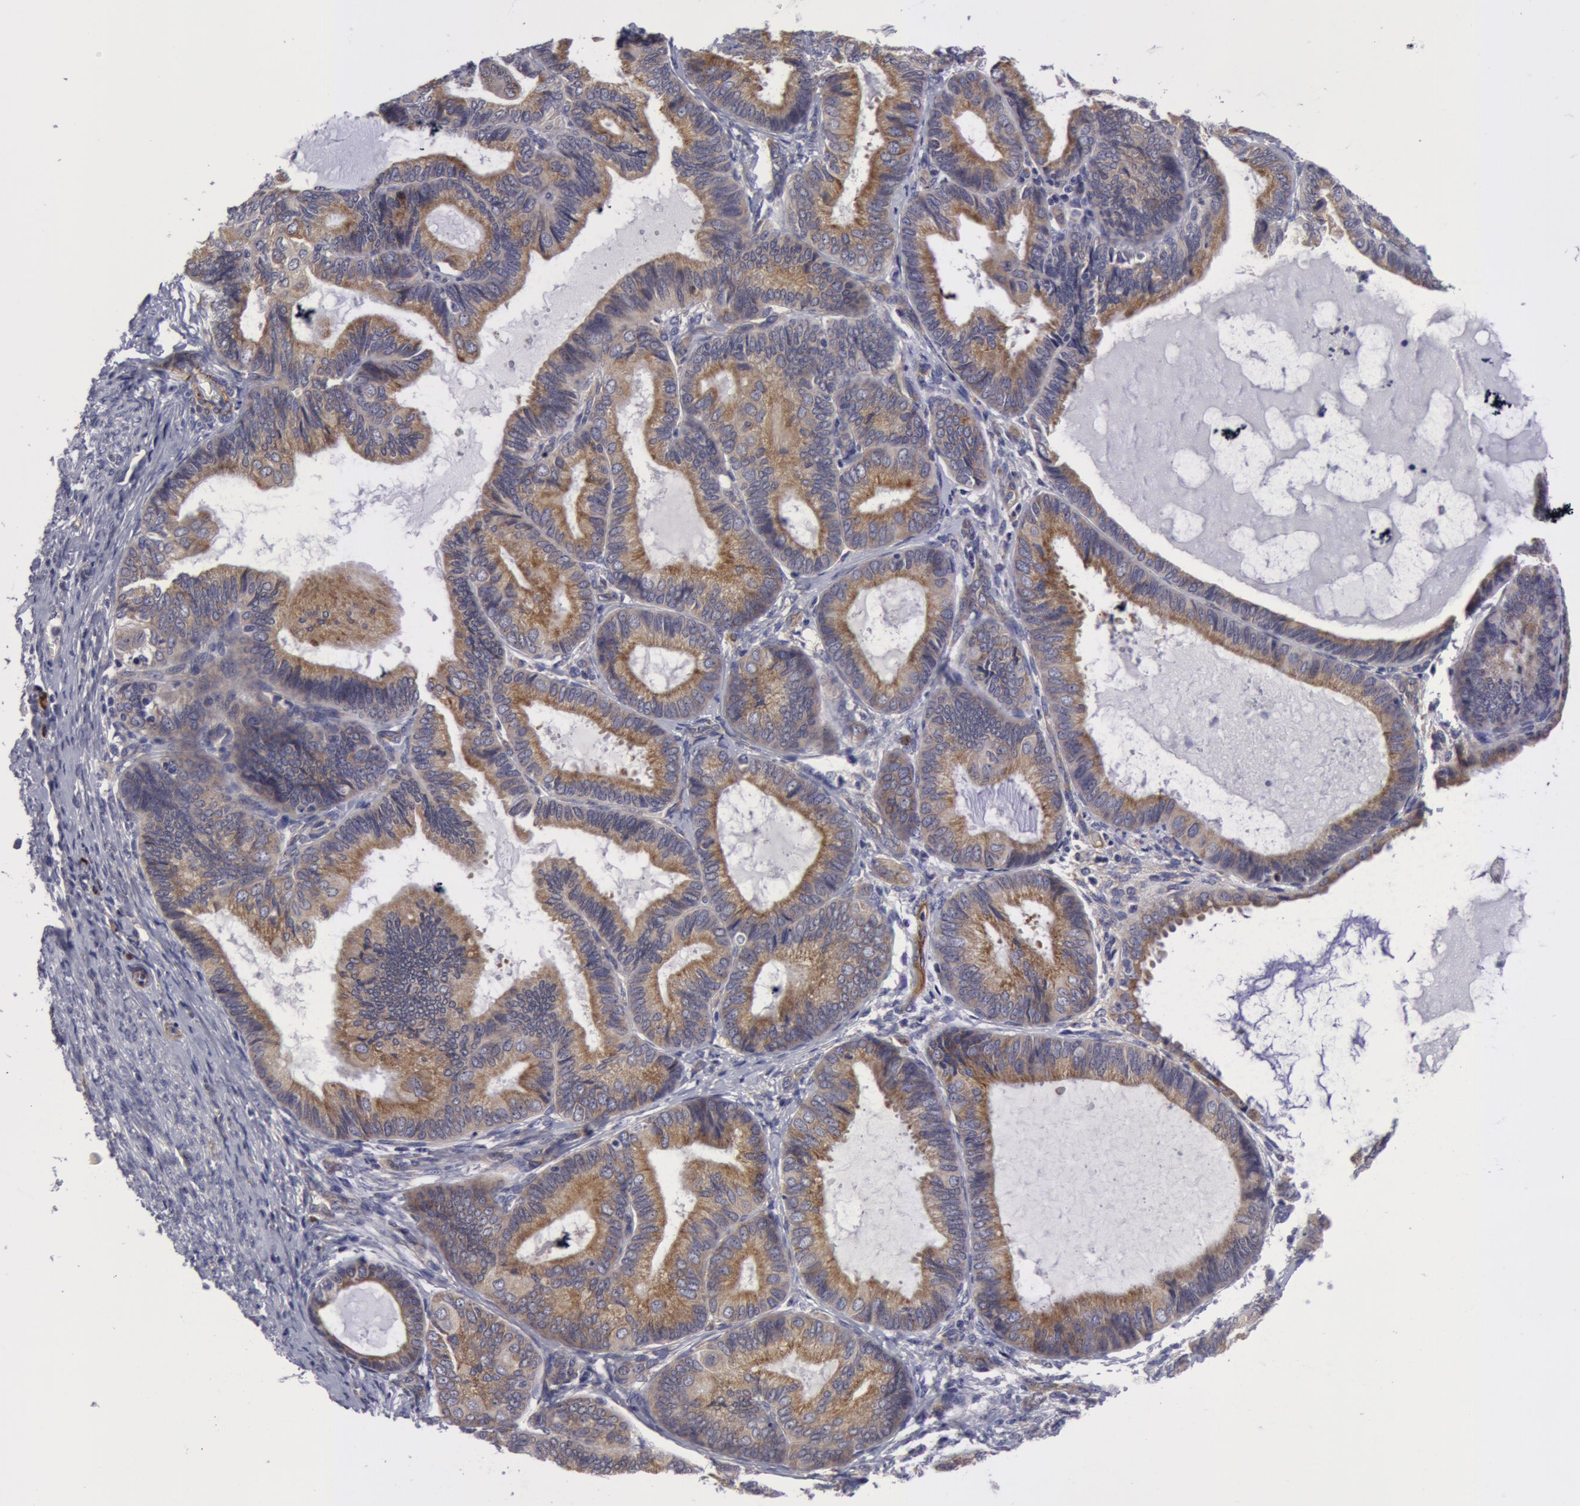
{"staining": {"intensity": "weak", "quantity": ">75%", "location": "cytoplasmic/membranous"}, "tissue": "endometrial cancer", "cell_type": "Tumor cells", "image_type": "cancer", "snomed": [{"axis": "morphology", "description": "Adenocarcinoma, NOS"}, {"axis": "topography", "description": "Endometrium"}], "caption": "This is a micrograph of immunohistochemistry staining of endometrial cancer, which shows weak positivity in the cytoplasmic/membranous of tumor cells.", "gene": "IL23A", "patient": {"sex": "female", "age": 63}}